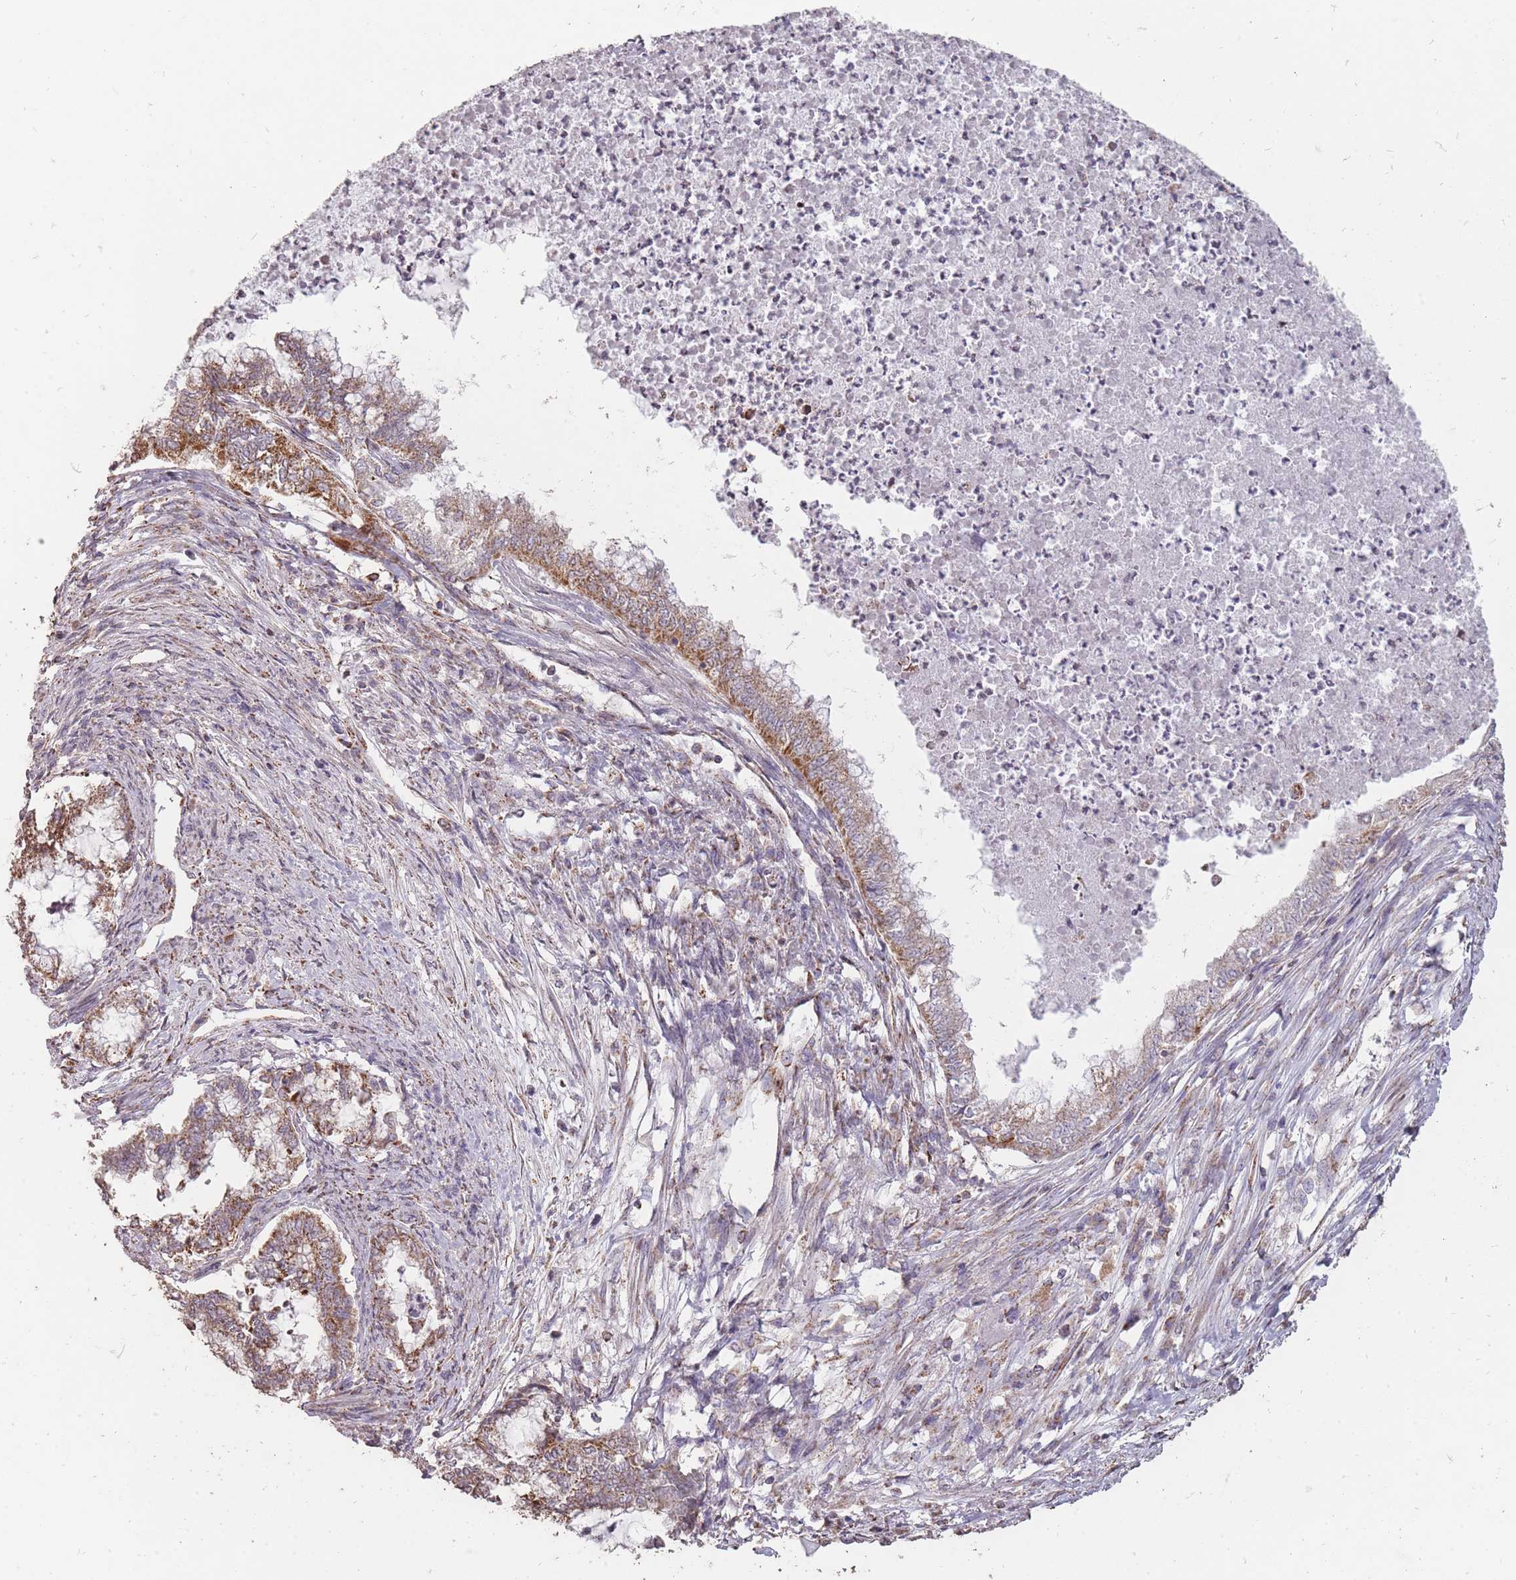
{"staining": {"intensity": "strong", "quantity": "25%-75%", "location": "cytoplasmic/membranous"}, "tissue": "endometrial cancer", "cell_type": "Tumor cells", "image_type": "cancer", "snomed": [{"axis": "morphology", "description": "Adenocarcinoma, NOS"}, {"axis": "topography", "description": "Endometrium"}], "caption": "Immunohistochemical staining of human adenocarcinoma (endometrial) demonstrates strong cytoplasmic/membranous protein staining in approximately 25%-75% of tumor cells.", "gene": "CNOT8", "patient": {"sex": "female", "age": 79}}